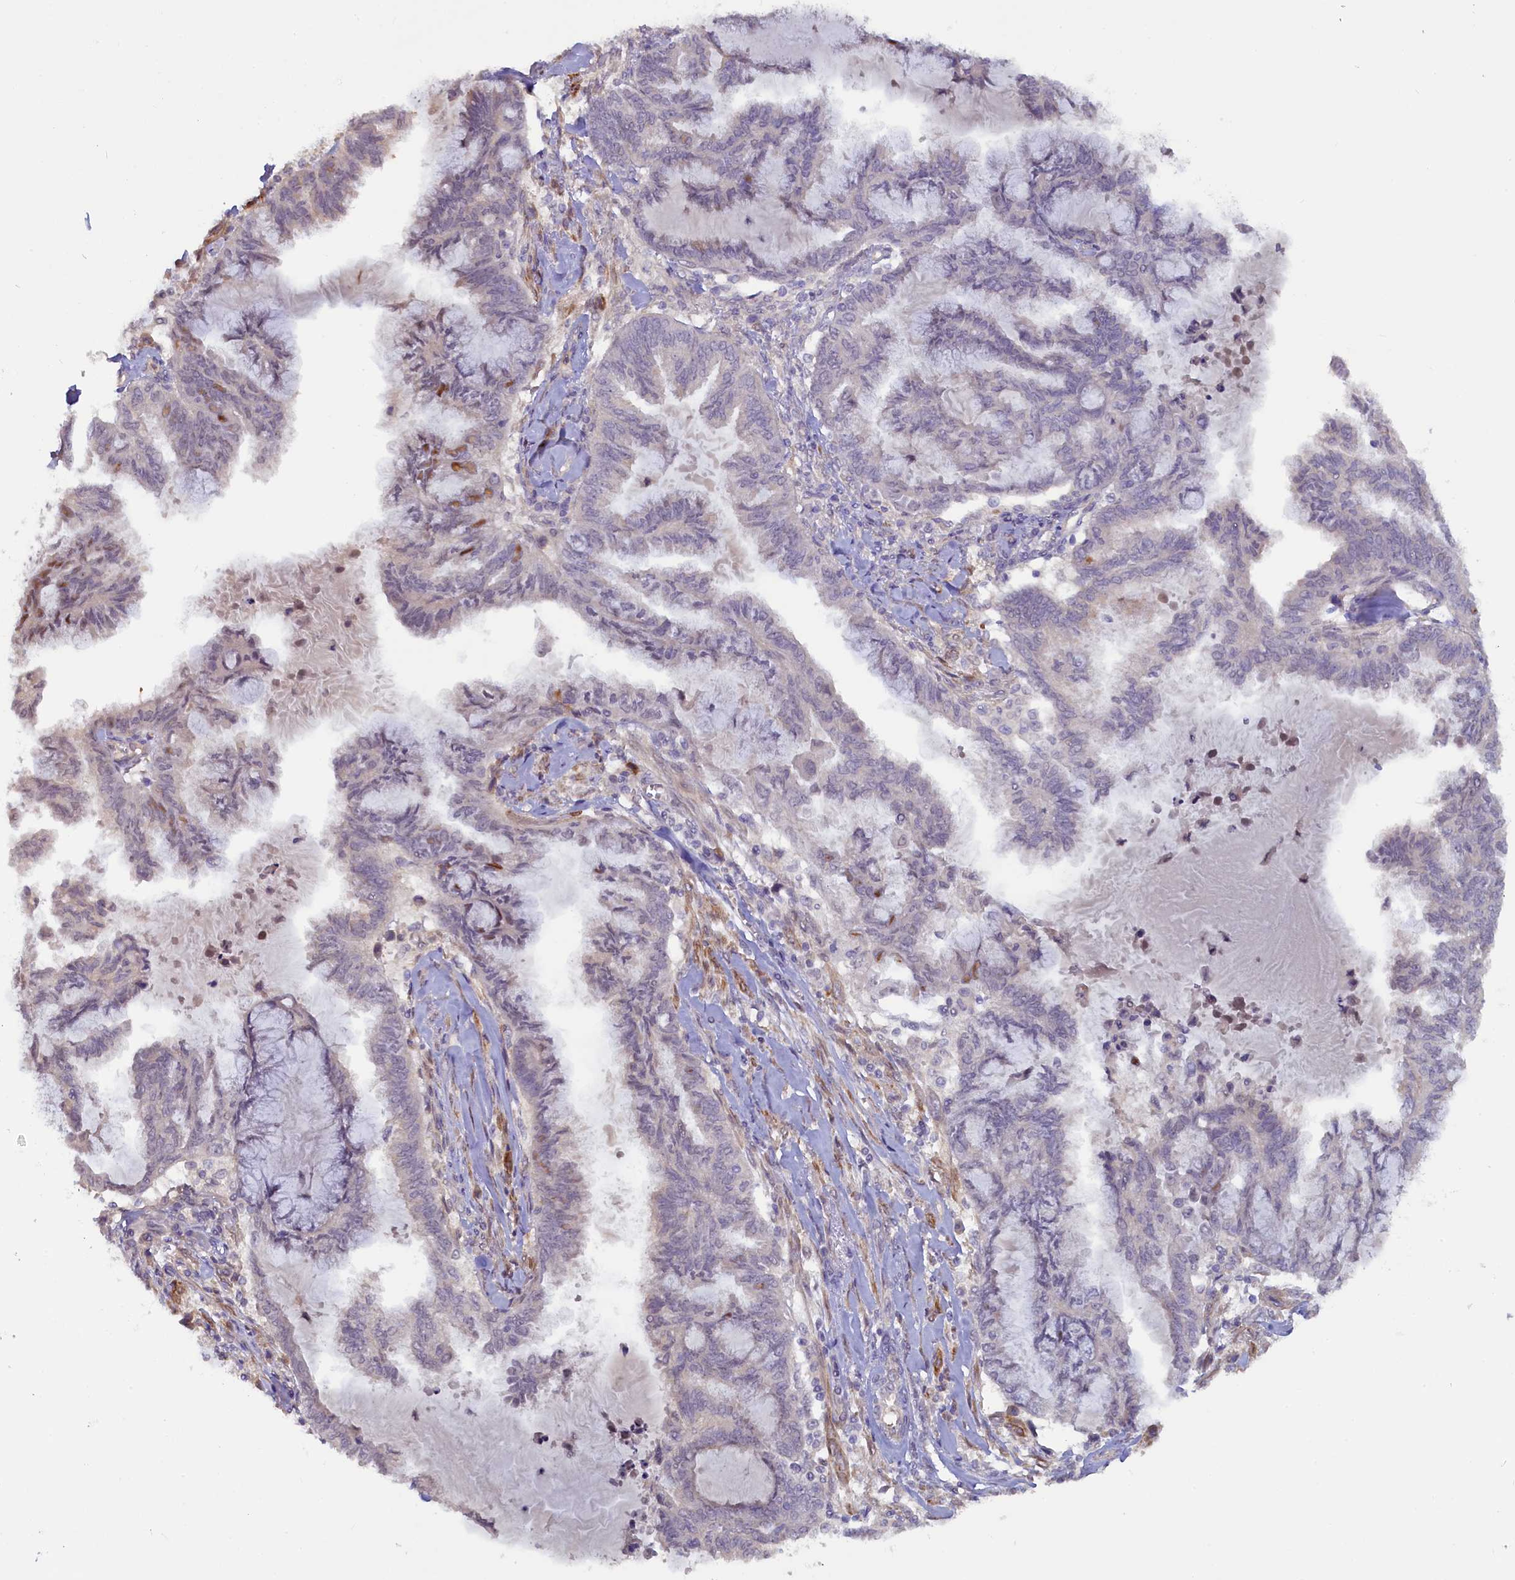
{"staining": {"intensity": "weak", "quantity": "<25%", "location": "nuclear"}, "tissue": "endometrial cancer", "cell_type": "Tumor cells", "image_type": "cancer", "snomed": [{"axis": "morphology", "description": "Adenocarcinoma, NOS"}, {"axis": "topography", "description": "Endometrium"}], "caption": "DAB (3,3'-diaminobenzidine) immunohistochemical staining of human adenocarcinoma (endometrial) demonstrates no significant expression in tumor cells.", "gene": "MYO16", "patient": {"sex": "female", "age": 86}}